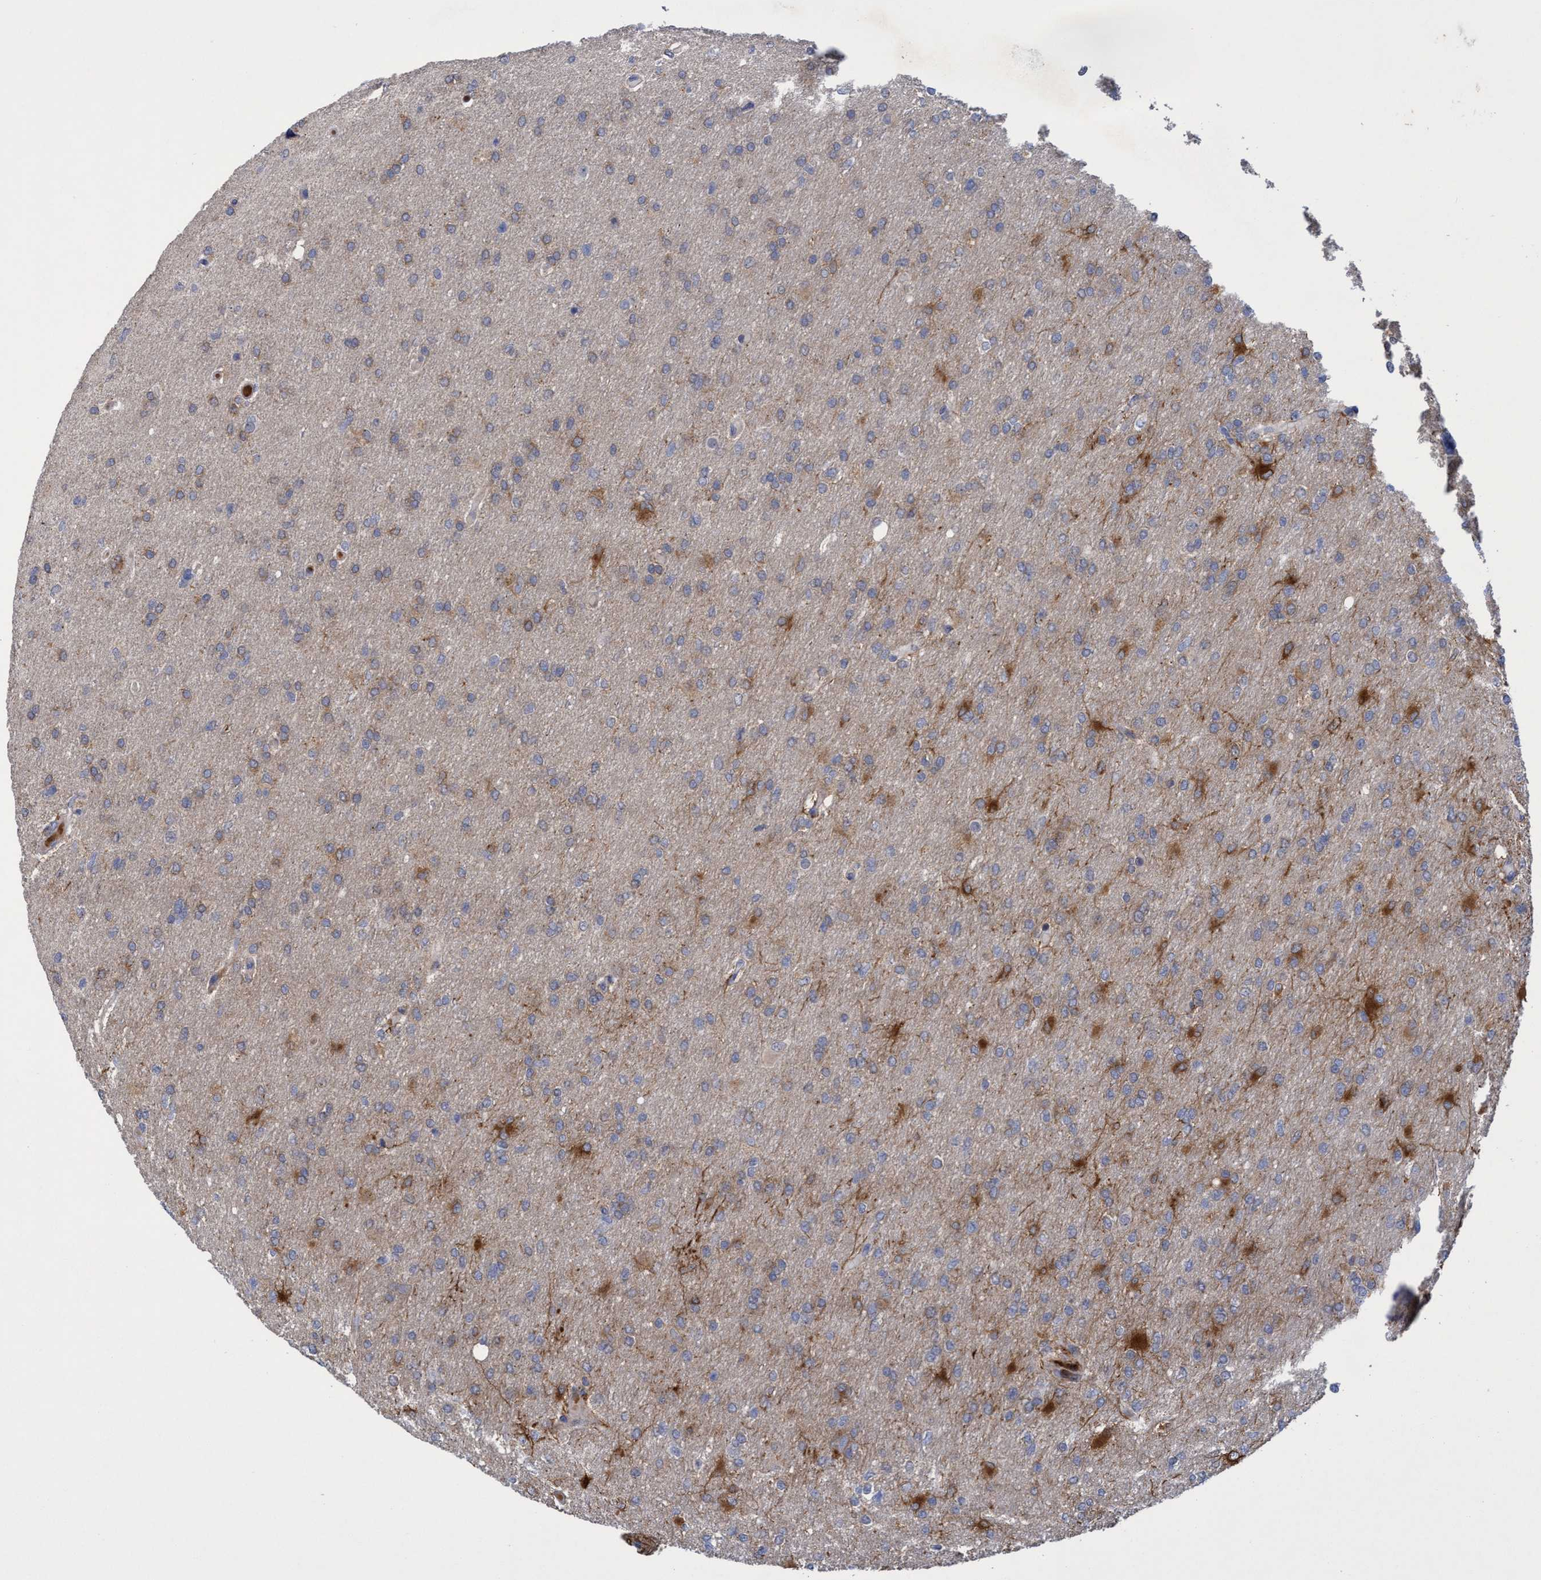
{"staining": {"intensity": "moderate", "quantity": "25%-75%", "location": "cytoplasmic/membranous"}, "tissue": "glioma", "cell_type": "Tumor cells", "image_type": "cancer", "snomed": [{"axis": "morphology", "description": "Glioma, malignant, High grade"}, {"axis": "topography", "description": "Cerebral cortex"}], "caption": "A brown stain shows moderate cytoplasmic/membranous expression of a protein in human glioma tumor cells. Immunohistochemistry stains the protein in brown and the nuclei are stained blue.", "gene": "SEMA4D", "patient": {"sex": "female", "age": 36}}